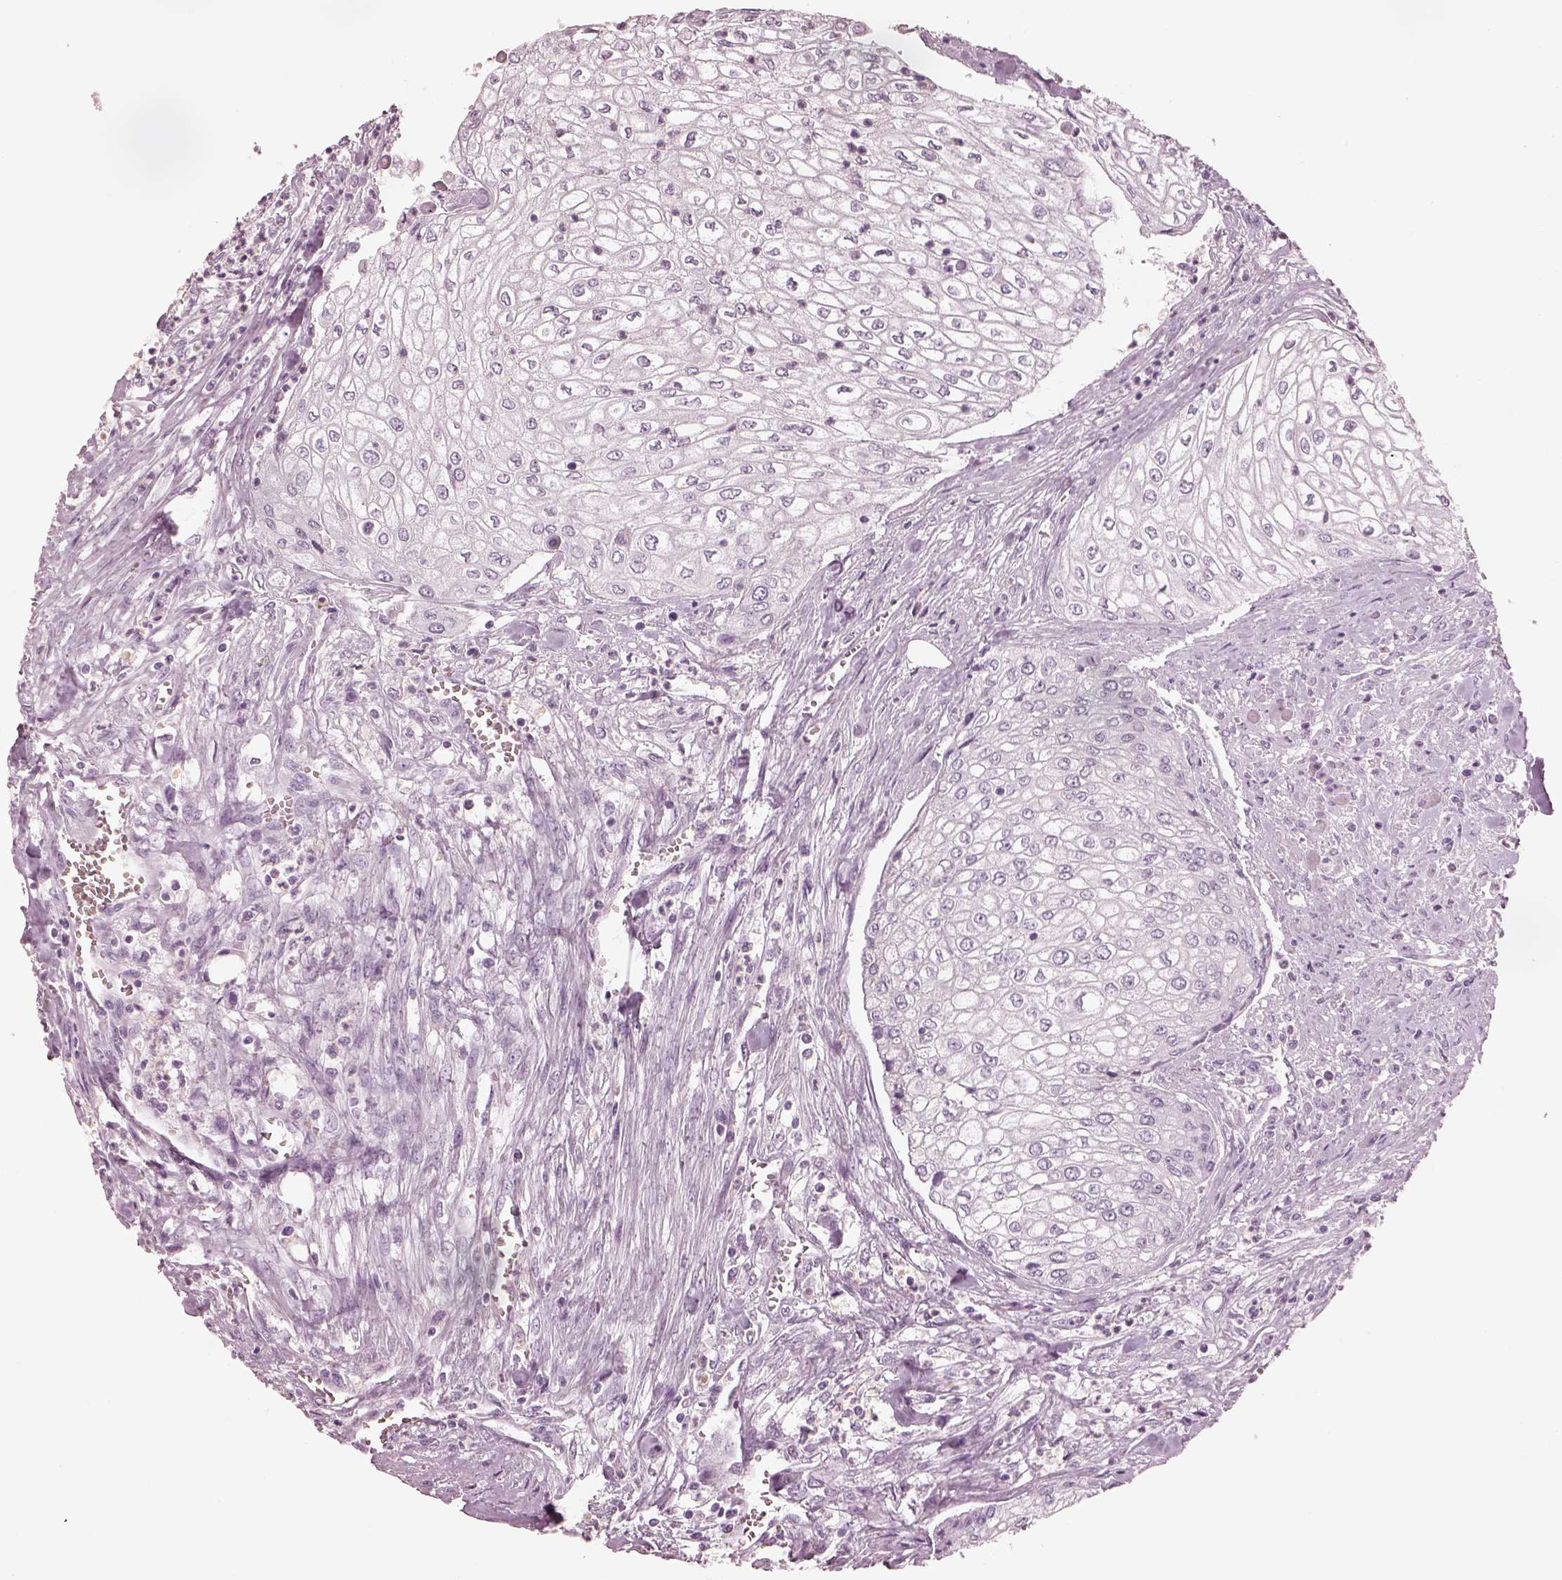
{"staining": {"intensity": "negative", "quantity": "none", "location": "none"}, "tissue": "urothelial cancer", "cell_type": "Tumor cells", "image_type": "cancer", "snomed": [{"axis": "morphology", "description": "Urothelial carcinoma, High grade"}, {"axis": "topography", "description": "Urinary bladder"}], "caption": "The image demonstrates no significant positivity in tumor cells of urothelial cancer.", "gene": "CSH1", "patient": {"sex": "male", "age": 62}}